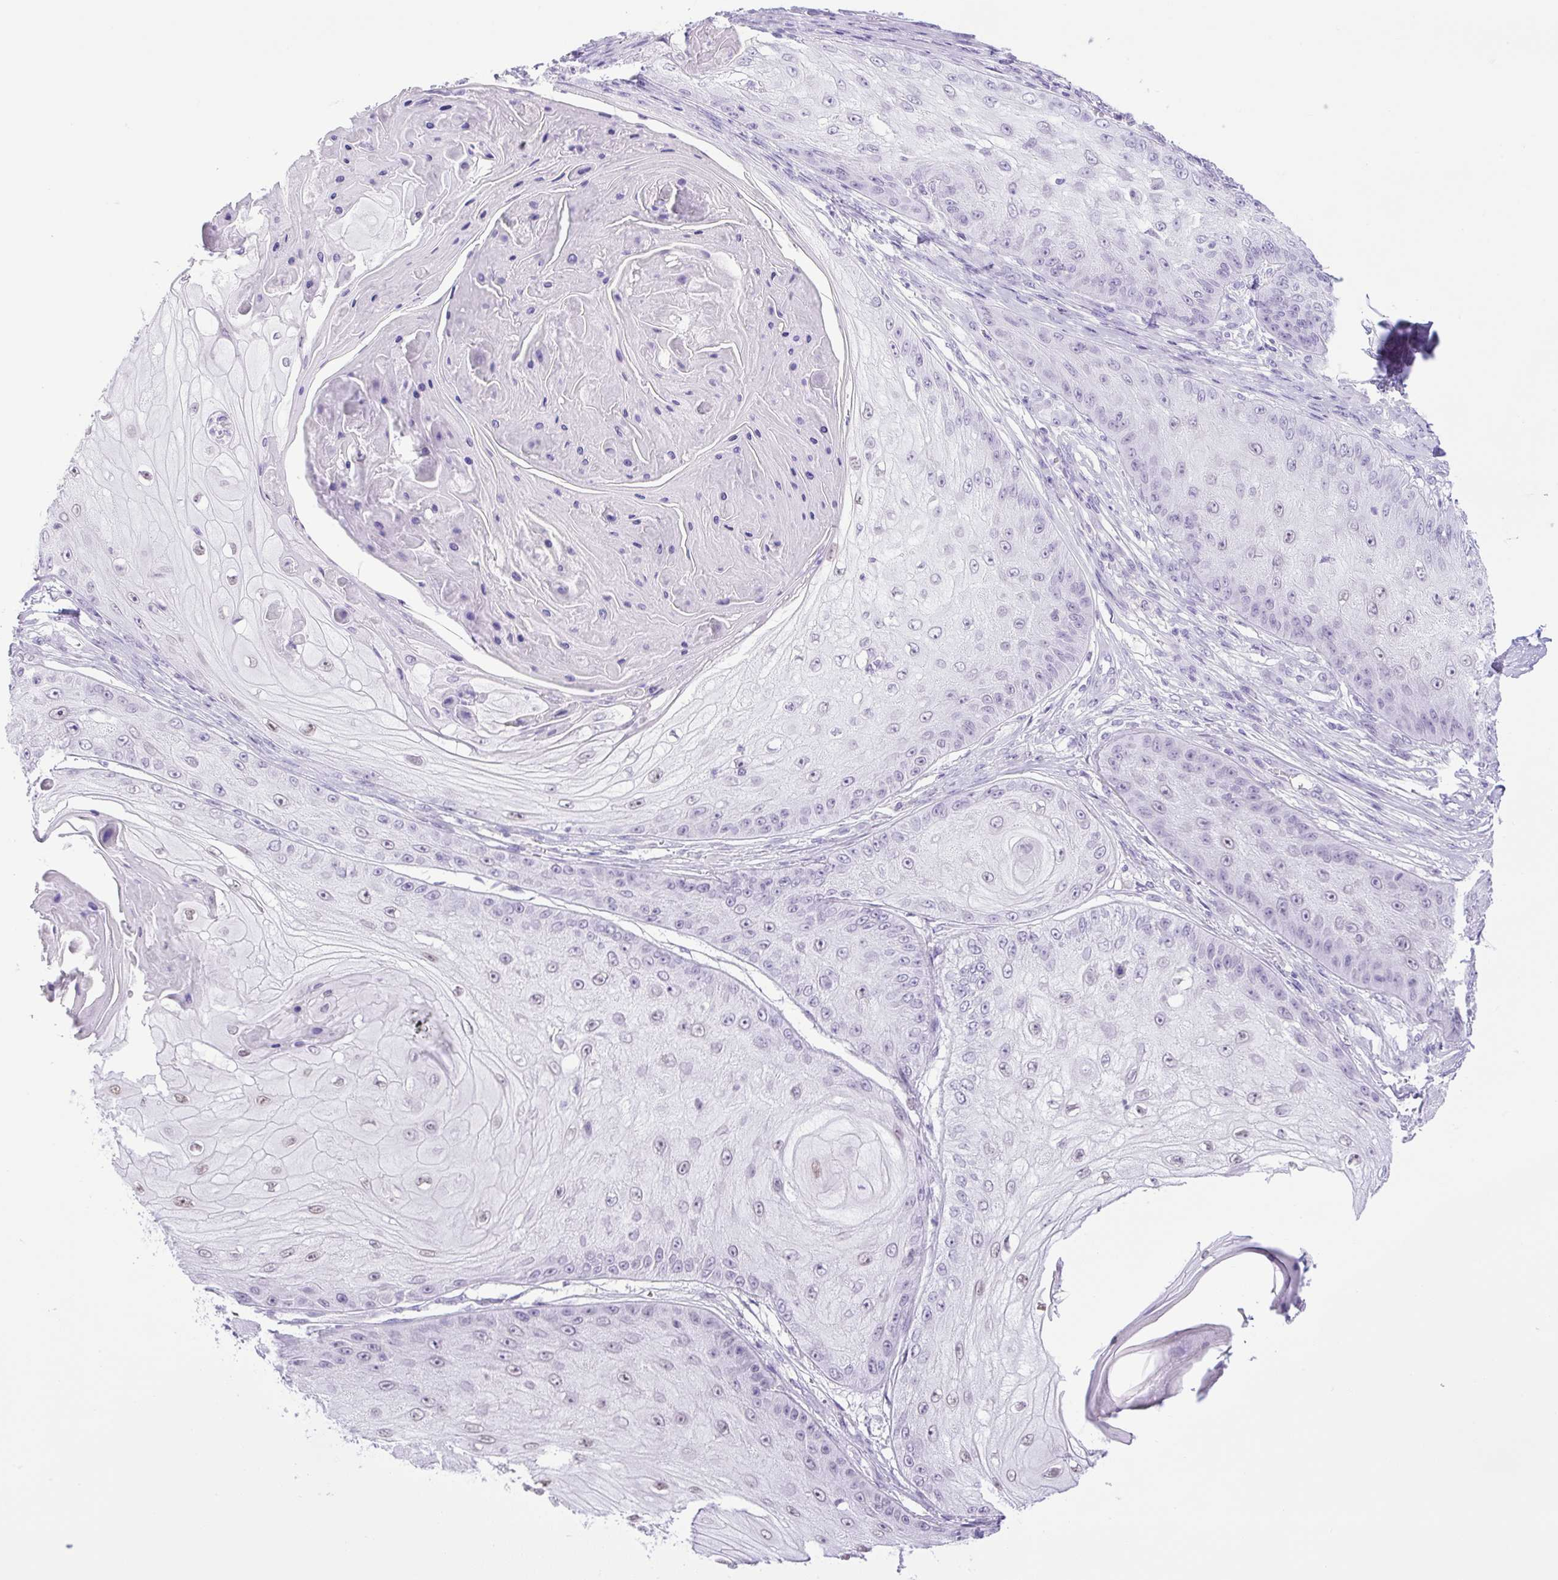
{"staining": {"intensity": "weak", "quantity": "25%-75%", "location": "nuclear"}, "tissue": "skin cancer", "cell_type": "Tumor cells", "image_type": "cancer", "snomed": [{"axis": "morphology", "description": "Squamous cell carcinoma, NOS"}, {"axis": "topography", "description": "Skin"}], "caption": "A micrograph of squamous cell carcinoma (skin) stained for a protein reveals weak nuclear brown staining in tumor cells. The staining is performed using DAB (3,3'-diaminobenzidine) brown chromogen to label protein expression. The nuclei are counter-stained blue using hematoxylin.", "gene": "KPNA1", "patient": {"sex": "male", "age": 70}}